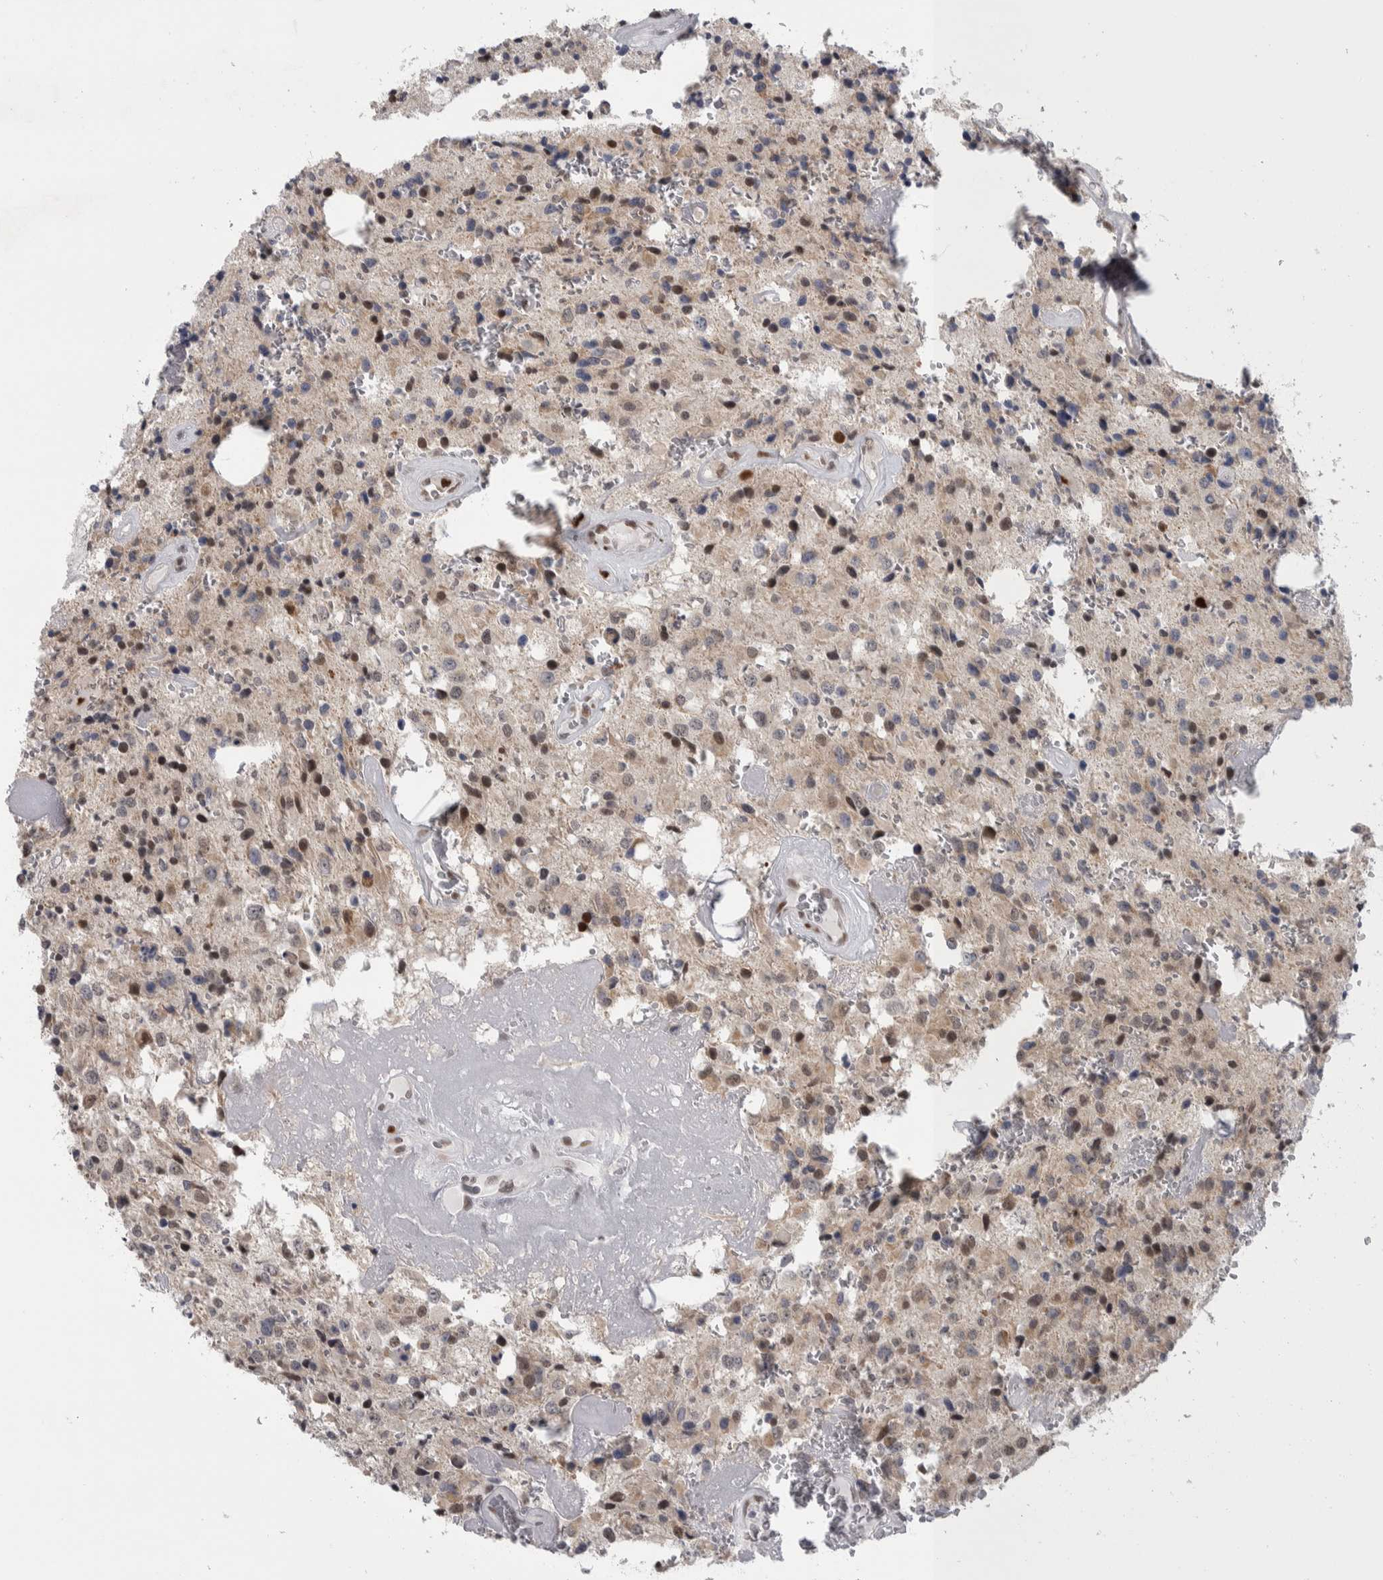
{"staining": {"intensity": "strong", "quantity": "<25%", "location": "cytoplasmic/membranous,nuclear"}, "tissue": "glioma", "cell_type": "Tumor cells", "image_type": "cancer", "snomed": [{"axis": "morphology", "description": "Glioma, malignant, Low grade"}, {"axis": "topography", "description": "Brain"}], "caption": "Strong cytoplasmic/membranous and nuclear protein staining is present in about <25% of tumor cells in malignant glioma (low-grade). (Brightfield microscopy of DAB IHC at high magnification).", "gene": "HEXIM2", "patient": {"sex": "male", "age": 58}}